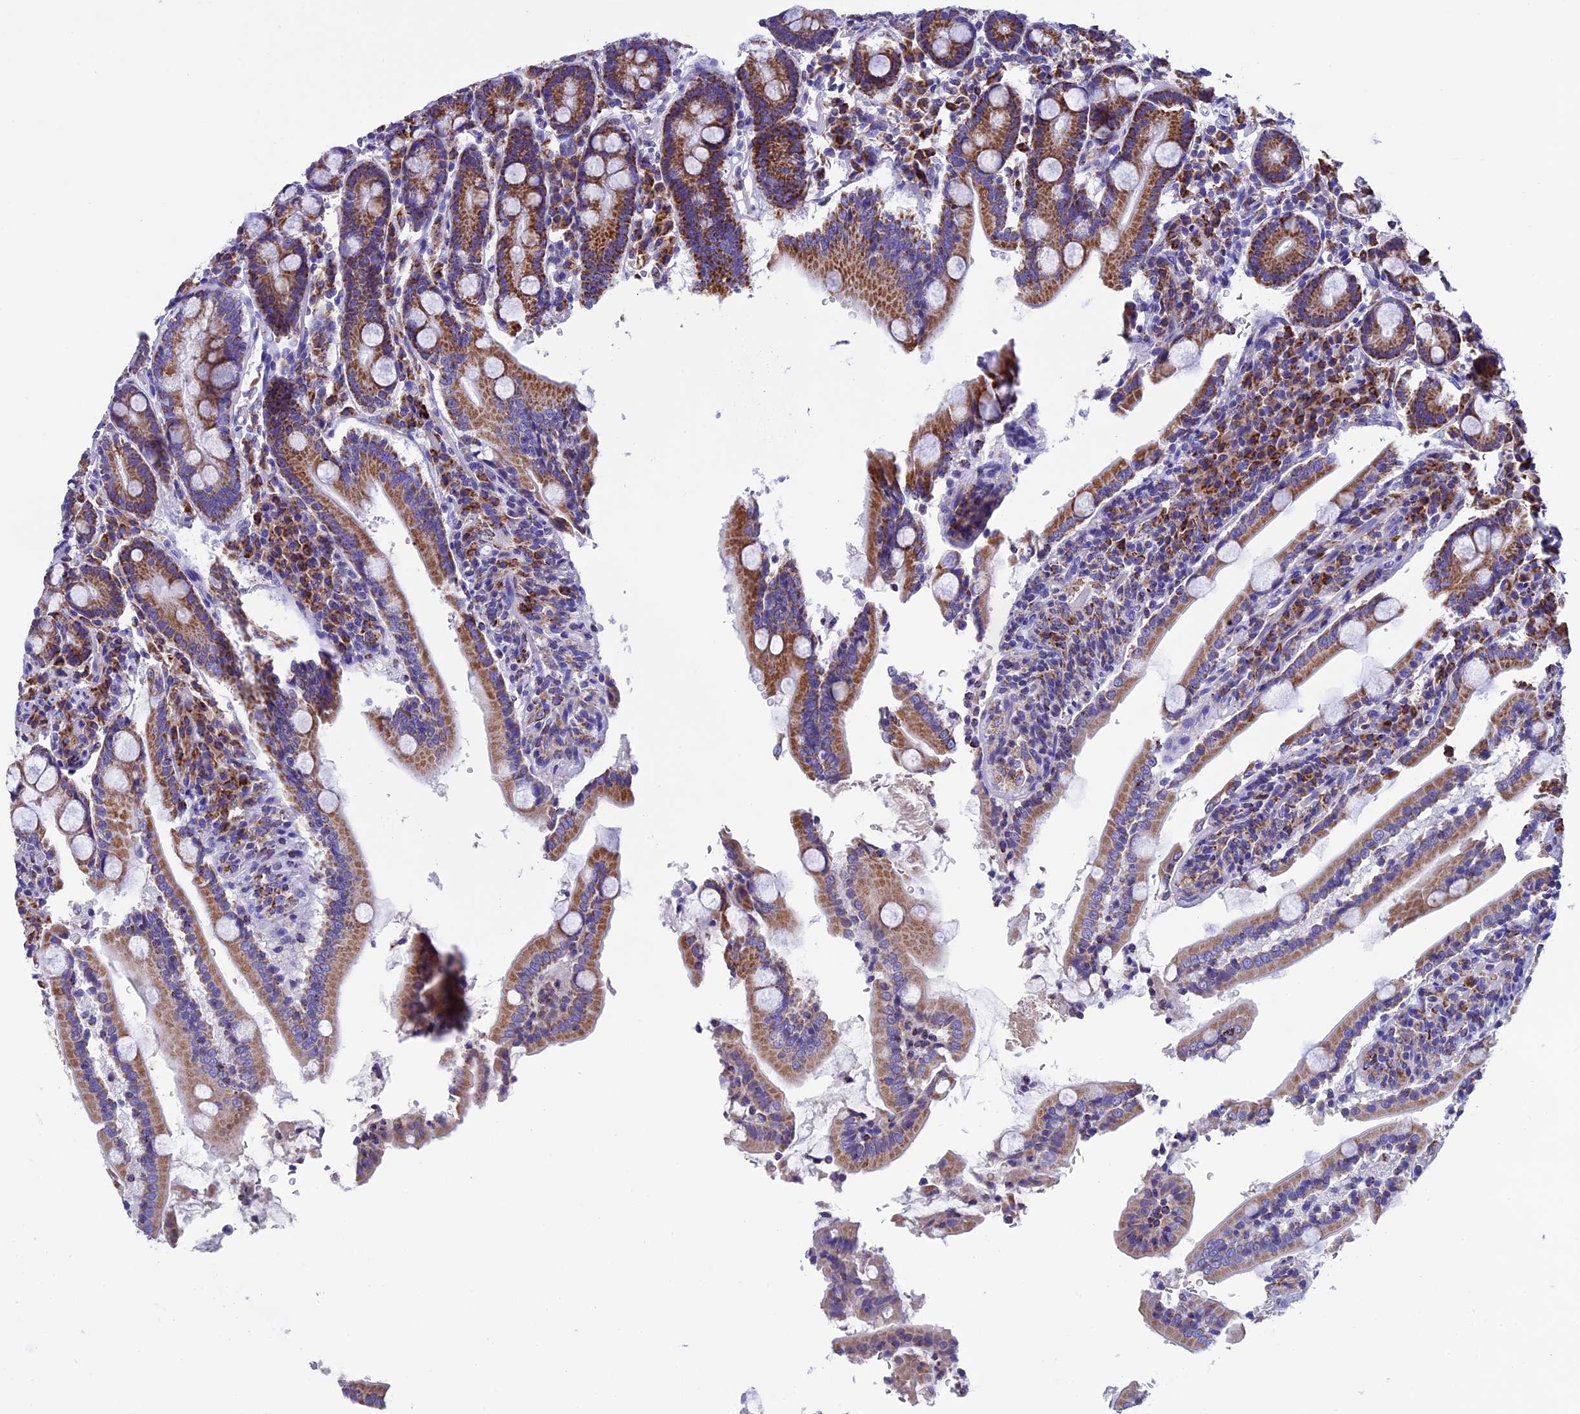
{"staining": {"intensity": "moderate", "quantity": ">75%", "location": "cytoplasmic/membranous"}, "tissue": "duodenum", "cell_type": "Glandular cells", "image_type": "normal", "snomed": [{"axis": "morphology", "description": "Normal tissue, NOS"}, {"axis": "topography", "description": "Duodenum"}], "caption": "IHC histopathology image of unremarkable duodenum: duodenum stained using immunohistochemistry (IHC) demonstrates medium levels of moderate protein expression localized specifically in the cytoplasmic/membranous of glandular cells, appearing as a cytoplasmic/membranous brown color.", "gene": "SLC8B1", "patient": {"sex": "male", "age": 35}}